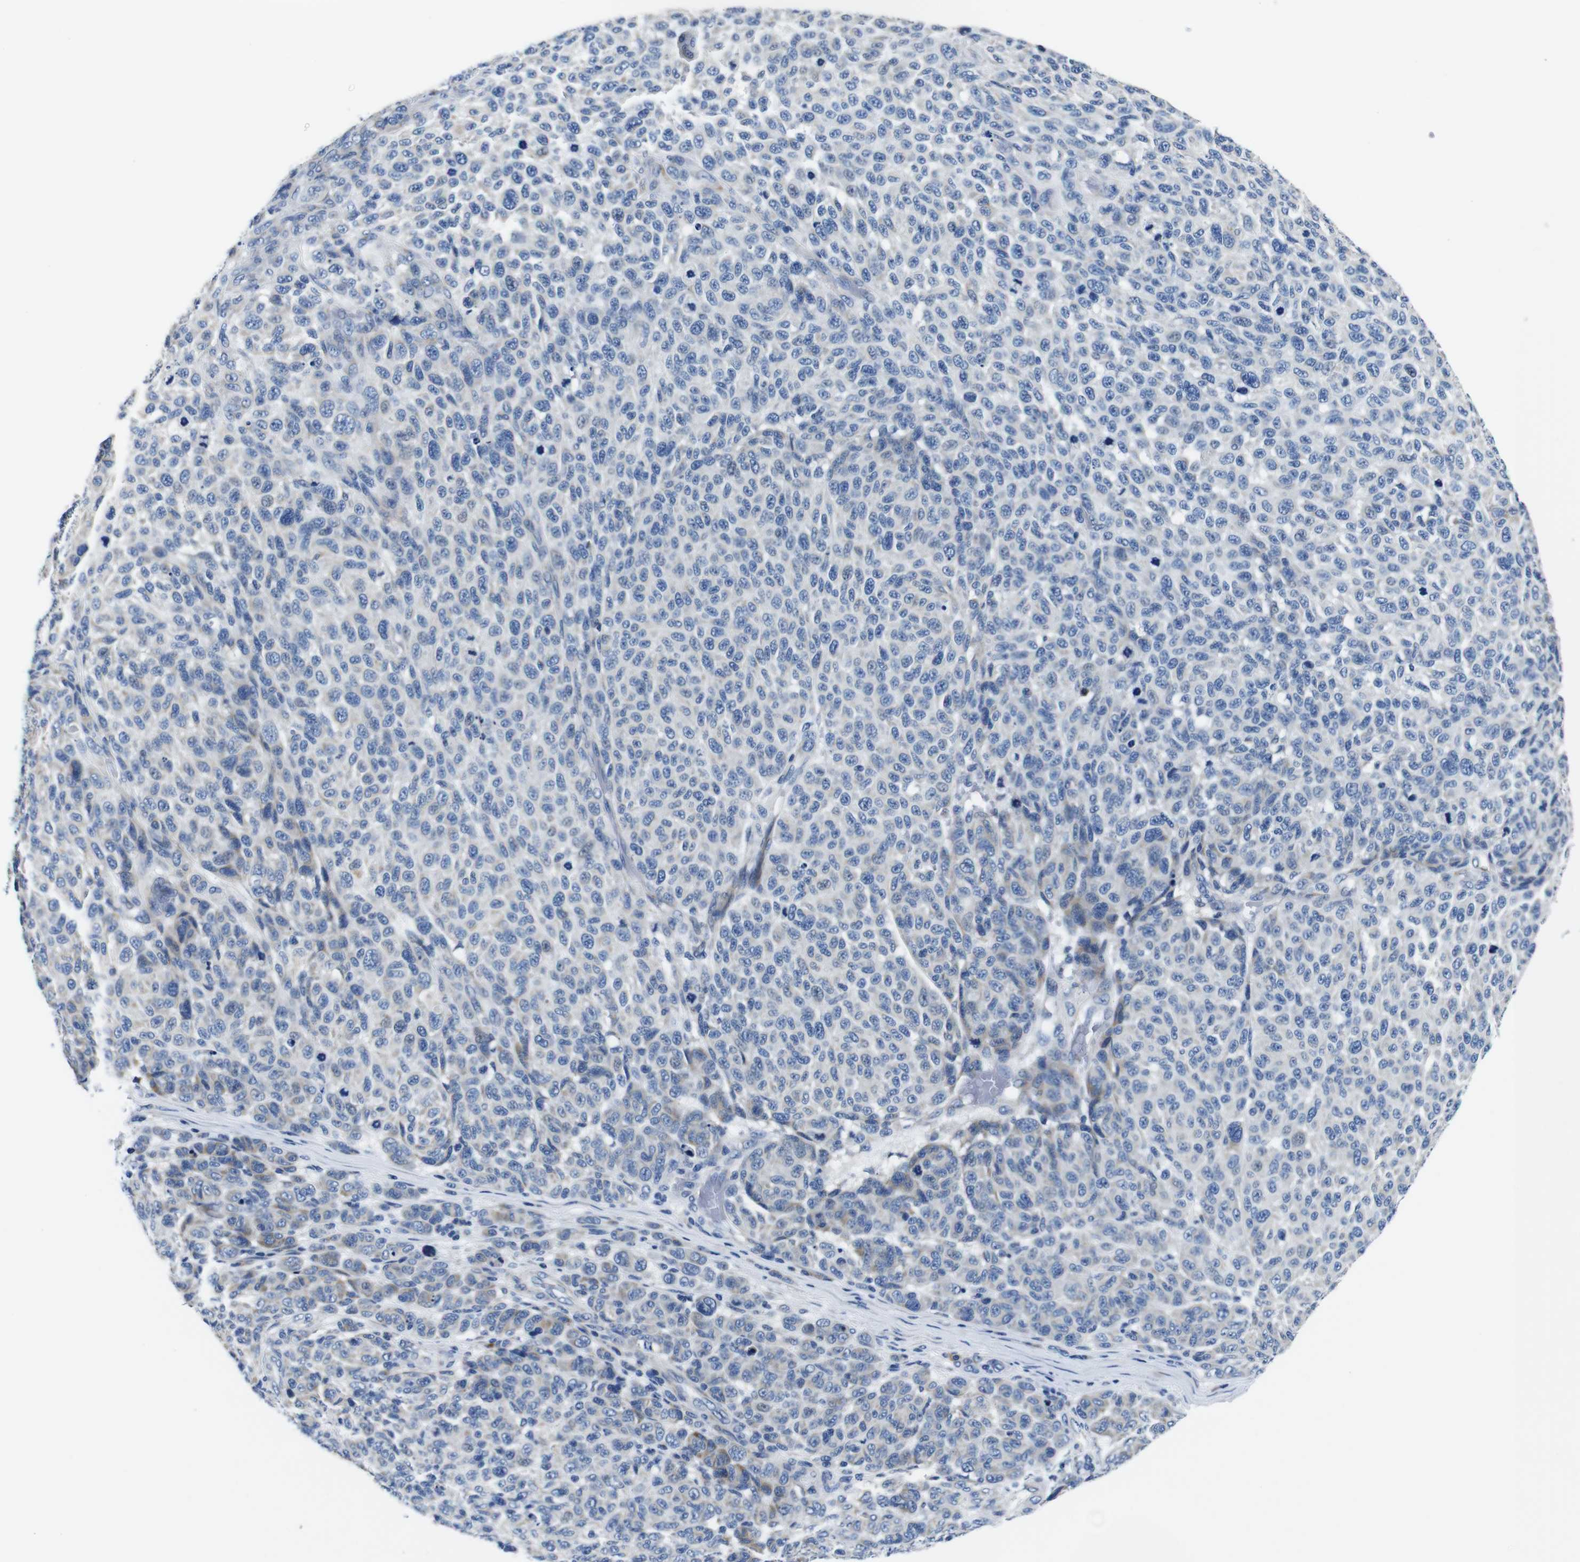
{"staining": {"intensity": "weak", "quantity": "<25%", "location": "cytoplasmic/membranous"}, "tissue": "melanoma", "cell_type": "Tumor cells", "image_type": "cancer", "snomed": [{"axis": "morphology", "description": "Malignant melanoma, NOS"}, {"axis": "topography", "description": "Skin"}], "caption": "Immunohistochemistry (IHC) micrograph of human malignant melanoma stained for a protein (brown), which shows no staining in tumor cells.", "gene": "SNX19", "patient": {"sex": "male", "age": 59}}